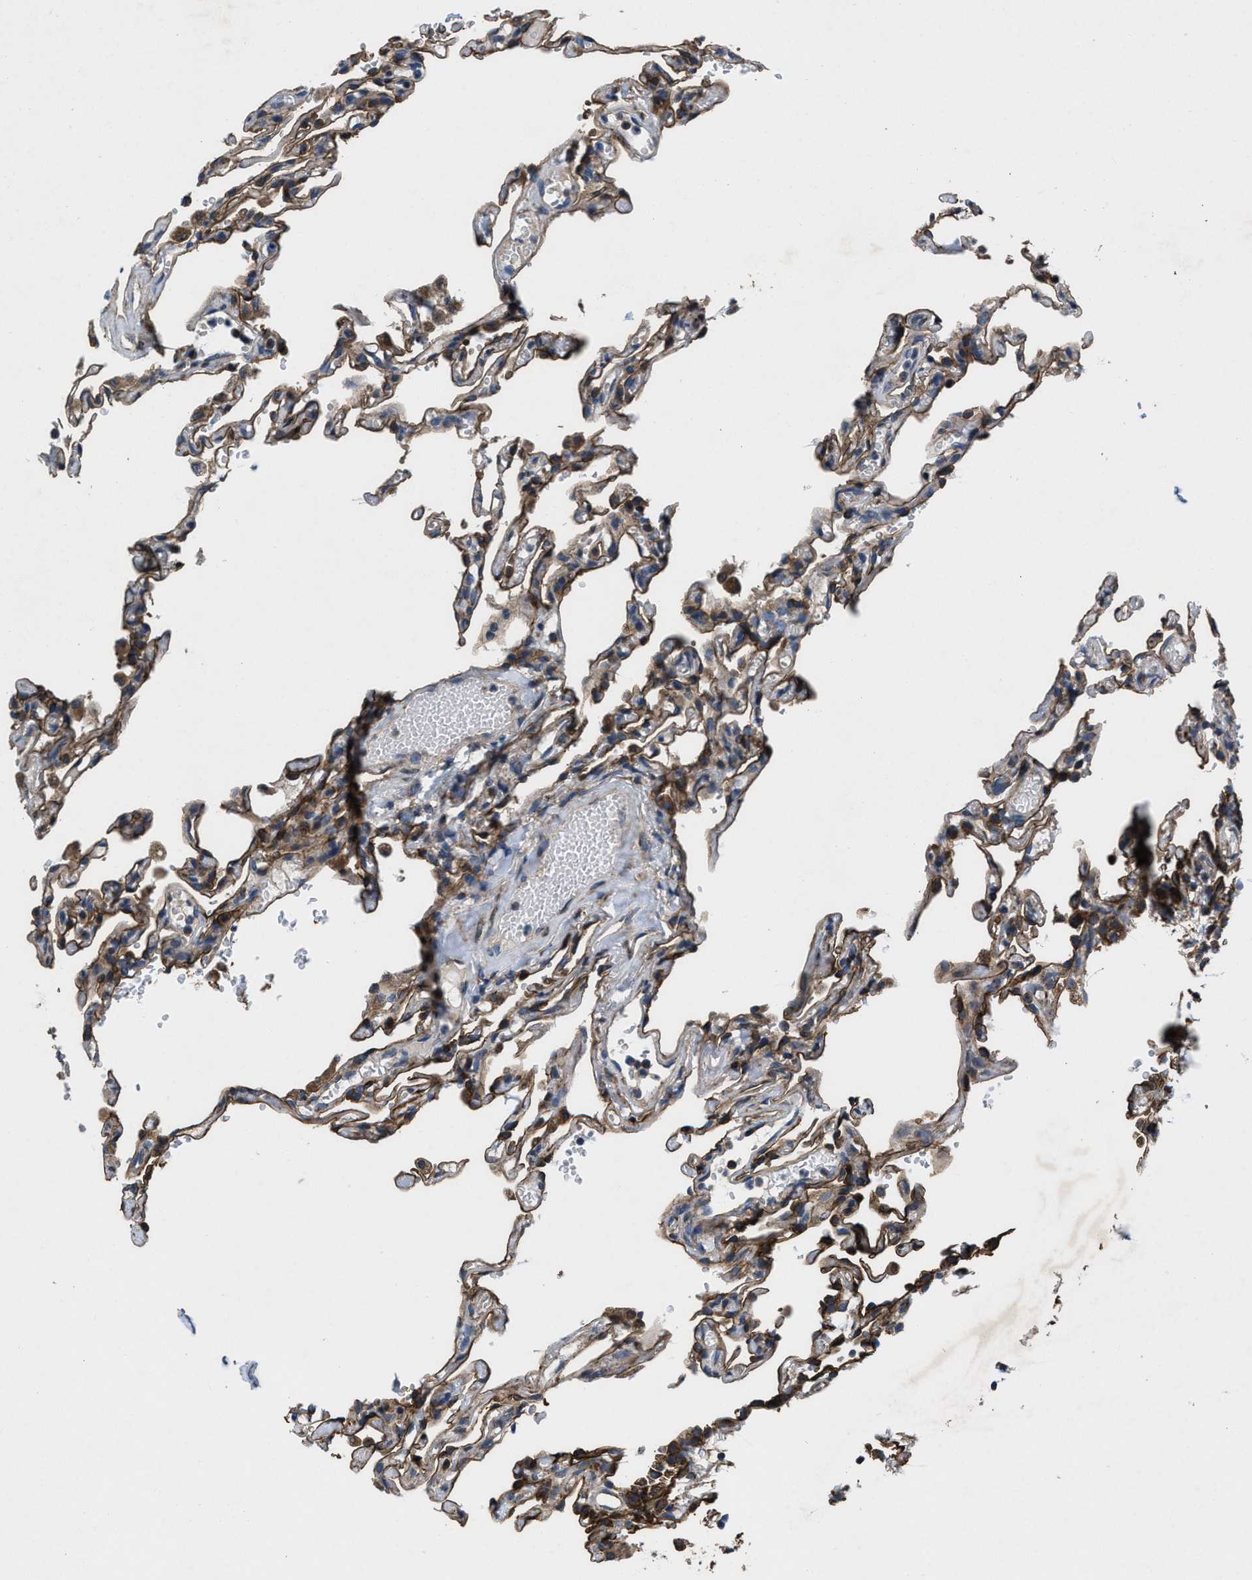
{"staining": {"intensity": "moderate", "quantity": ">75%", "location": "cytoplasmic/membranous"}, "tissue": "lung", "cell_type": "Alveolar cells", "image_type": "normal", "snomed": [{"axis": "morphology", "description": "Normal tissue, NOS"}, {"axis": "topography", "description": "Lung"}], "caption": "This image shows immunohistochemistry (IHC) staining of benign lung, with medium moderate cytoplasmic/membranous positivity in about >75% of alveolar cells.", "gene": "PDP1", "patient": {"sex": "male", "age": 21}}